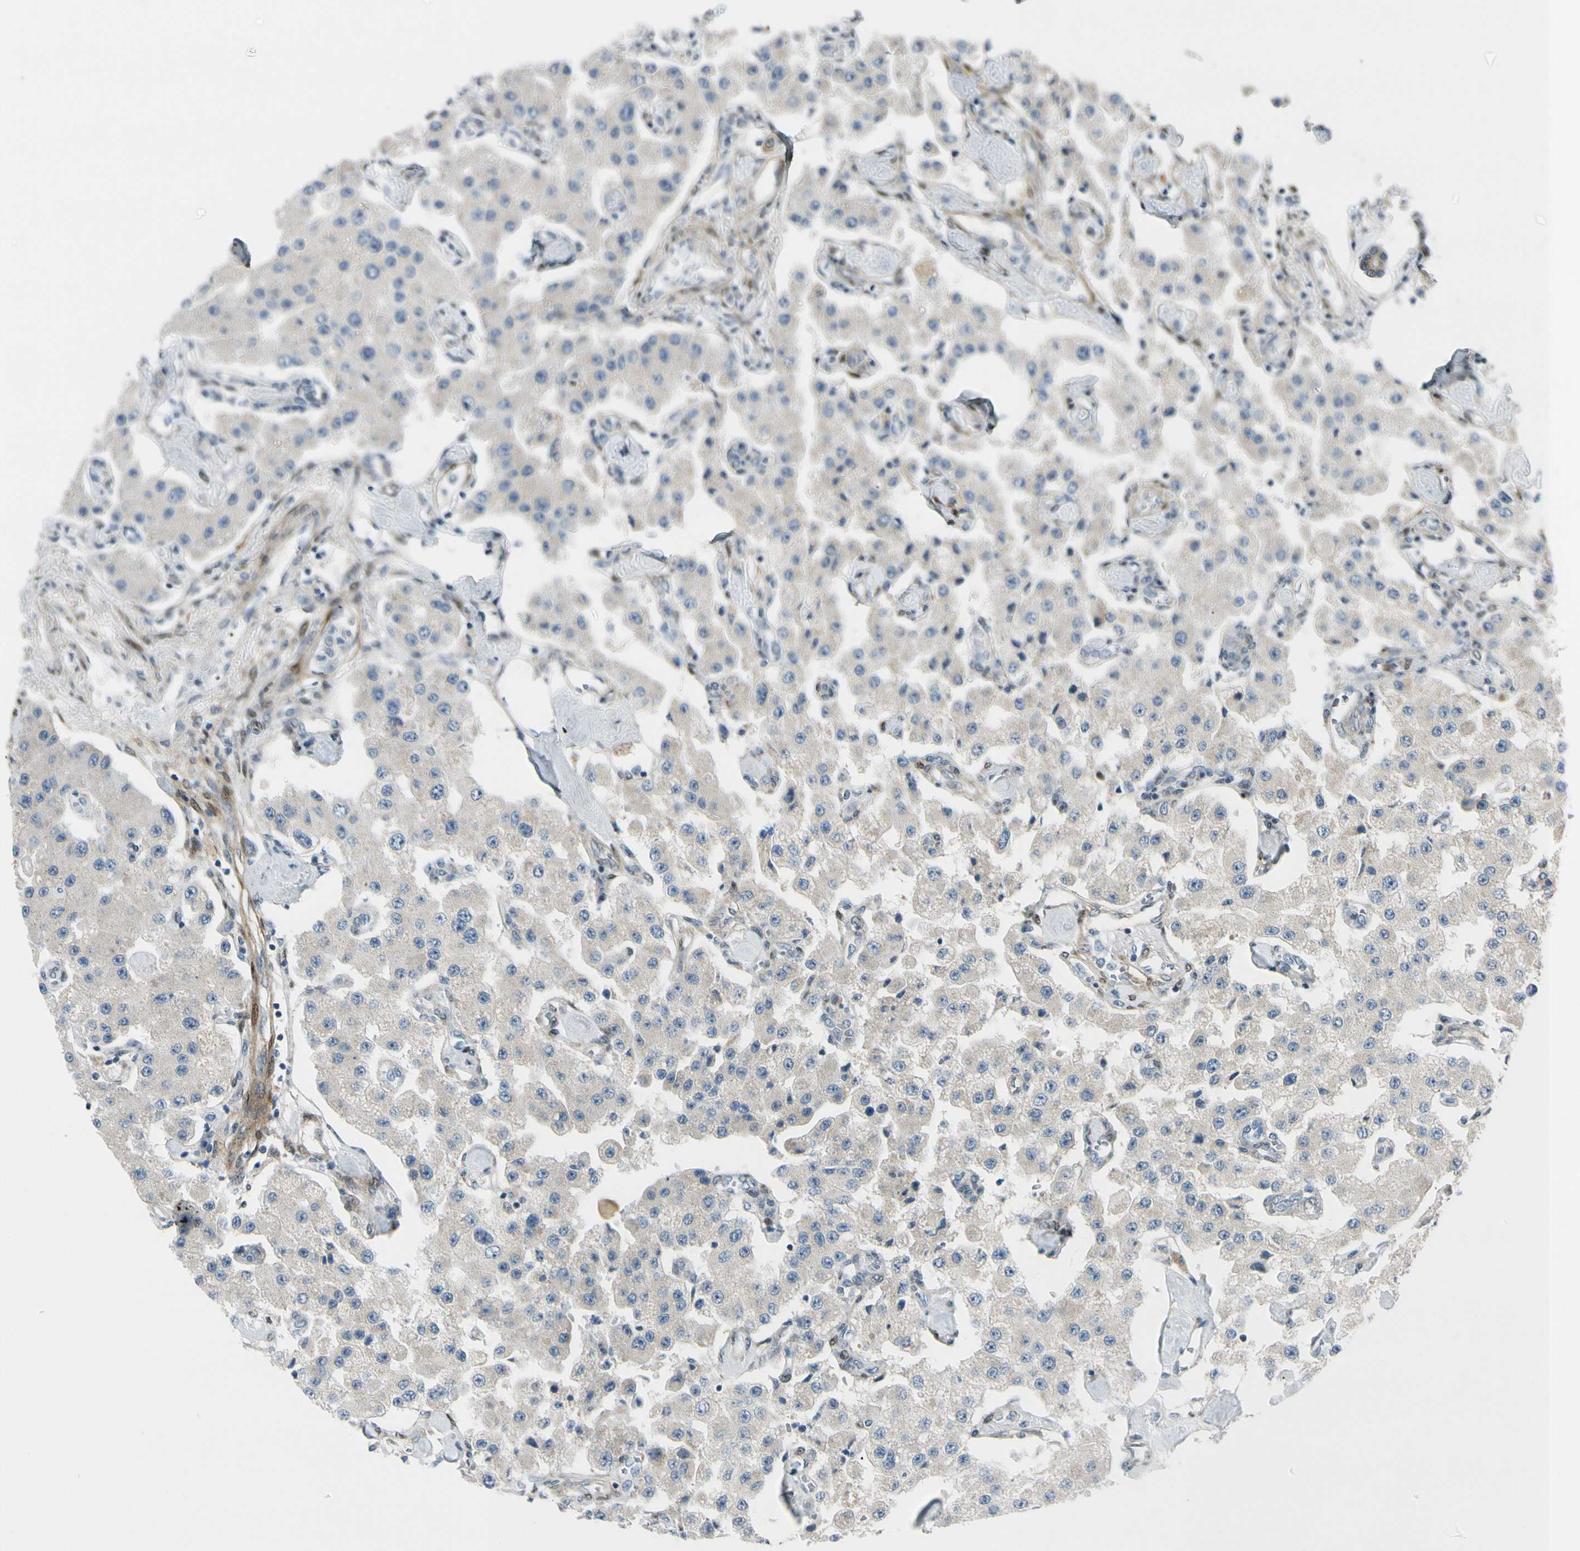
{"staining": {"intensity": "weak", "quantity": "<25%", "location": "cytoplasmic/membranous"}, "tissue": "carcinoid", "cell_type": "Tumor cells", "image_type": "cancer", "snomed": [{"axis": "morphology", "description": "Carcinoid, malignant, NOS"}, {"axis": "topography", "description": "Pancreas"}], "caption": "Tumor cells are negative for brown protein staining in carcinoid.", "gene": "FHL2", "patient": {"sex": "male", "age": 41}}